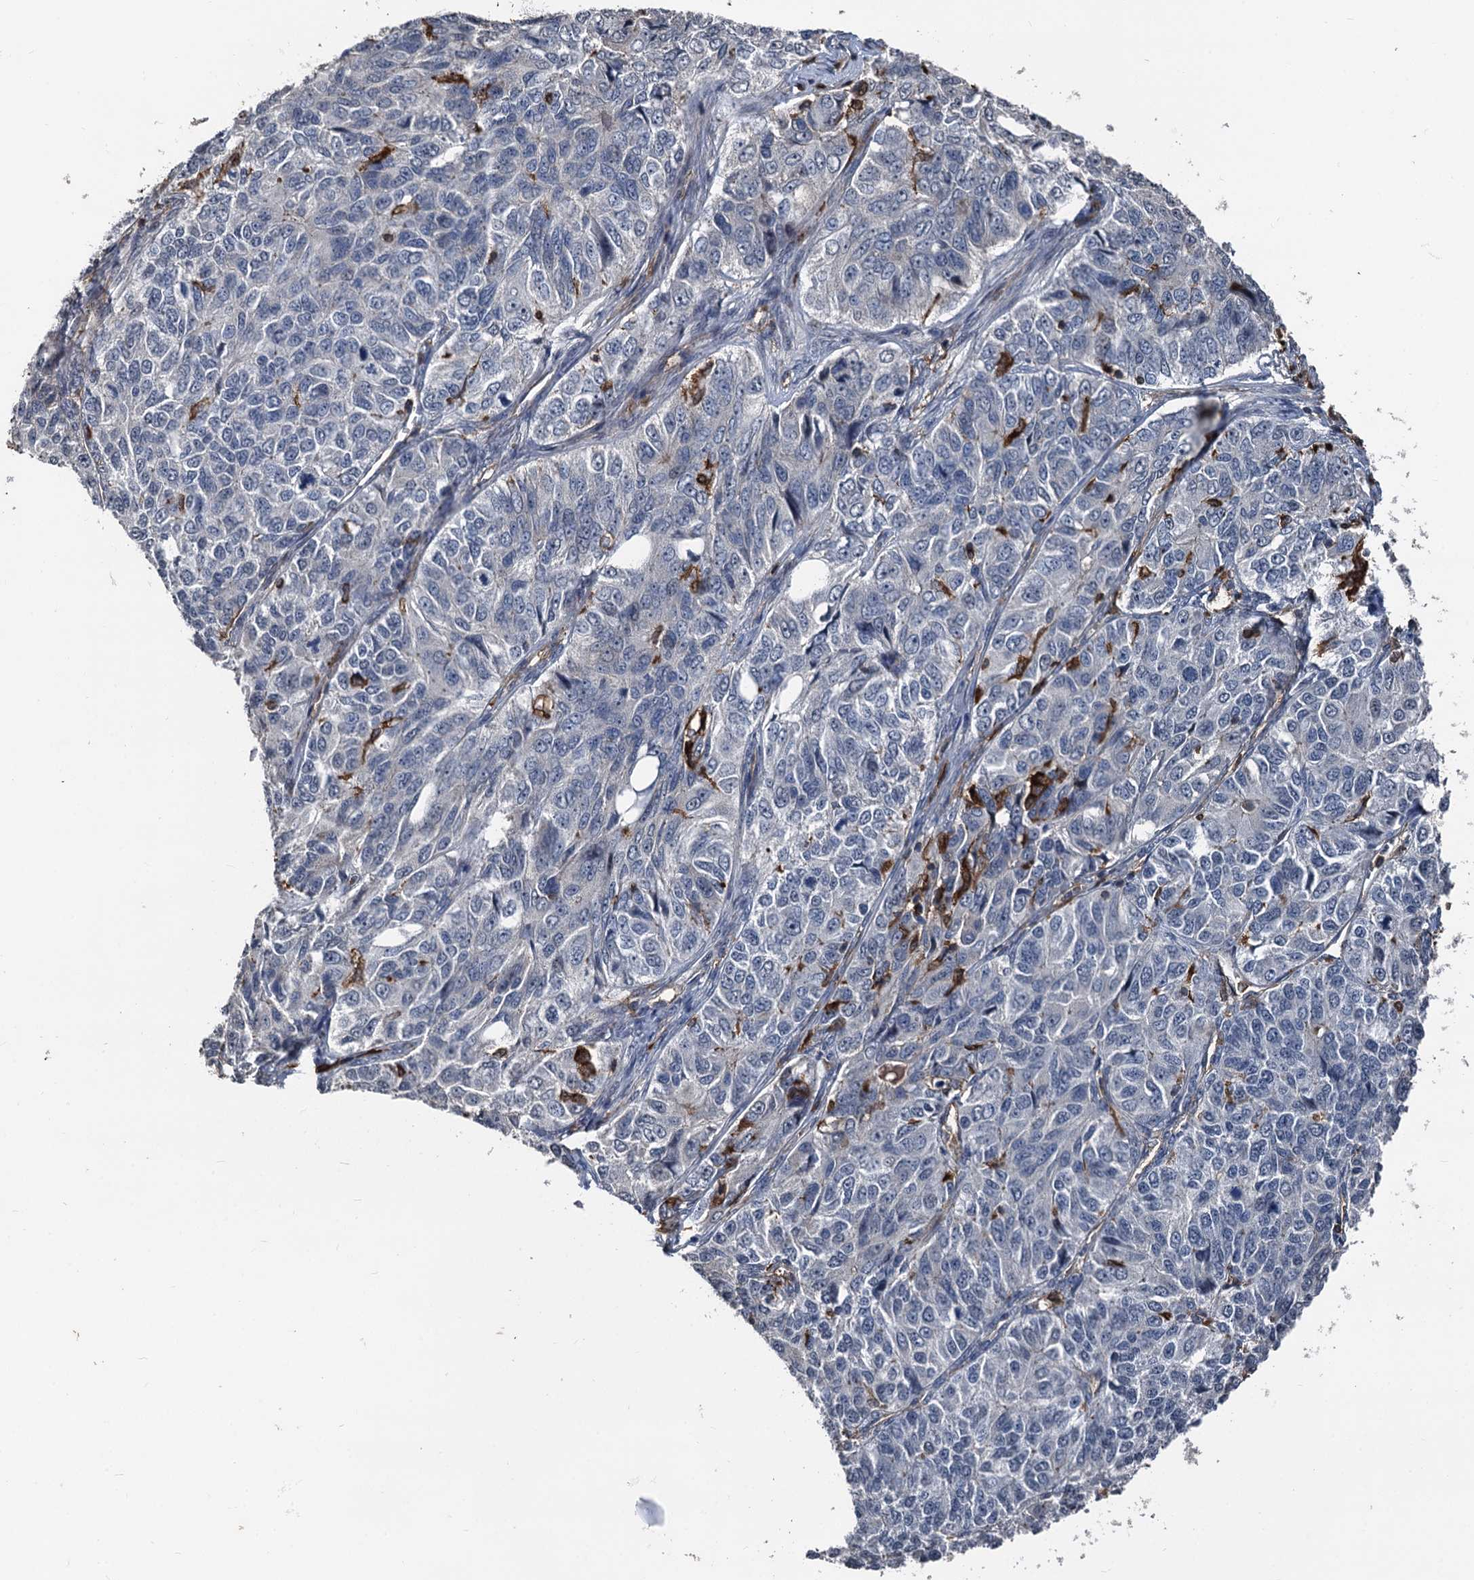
{"staining": {"intensity": "negative", "quantity": "none", "location": "none"}, "tissue": "ovarian cancer", "cell_type": "Tumor cells", "image_type": "cancer", "snomed": [{"axis": "morphology", "description": "Carcinoma, endometroid"}, {"axis": "topography", "description": "Ovary"}], "caption": "Tumor cells show no significant positivity in ovarian cancer (endometroid carcinoma).", "gene": "PLEKHO2", "patient": {"sex": "female", "age": 51}}